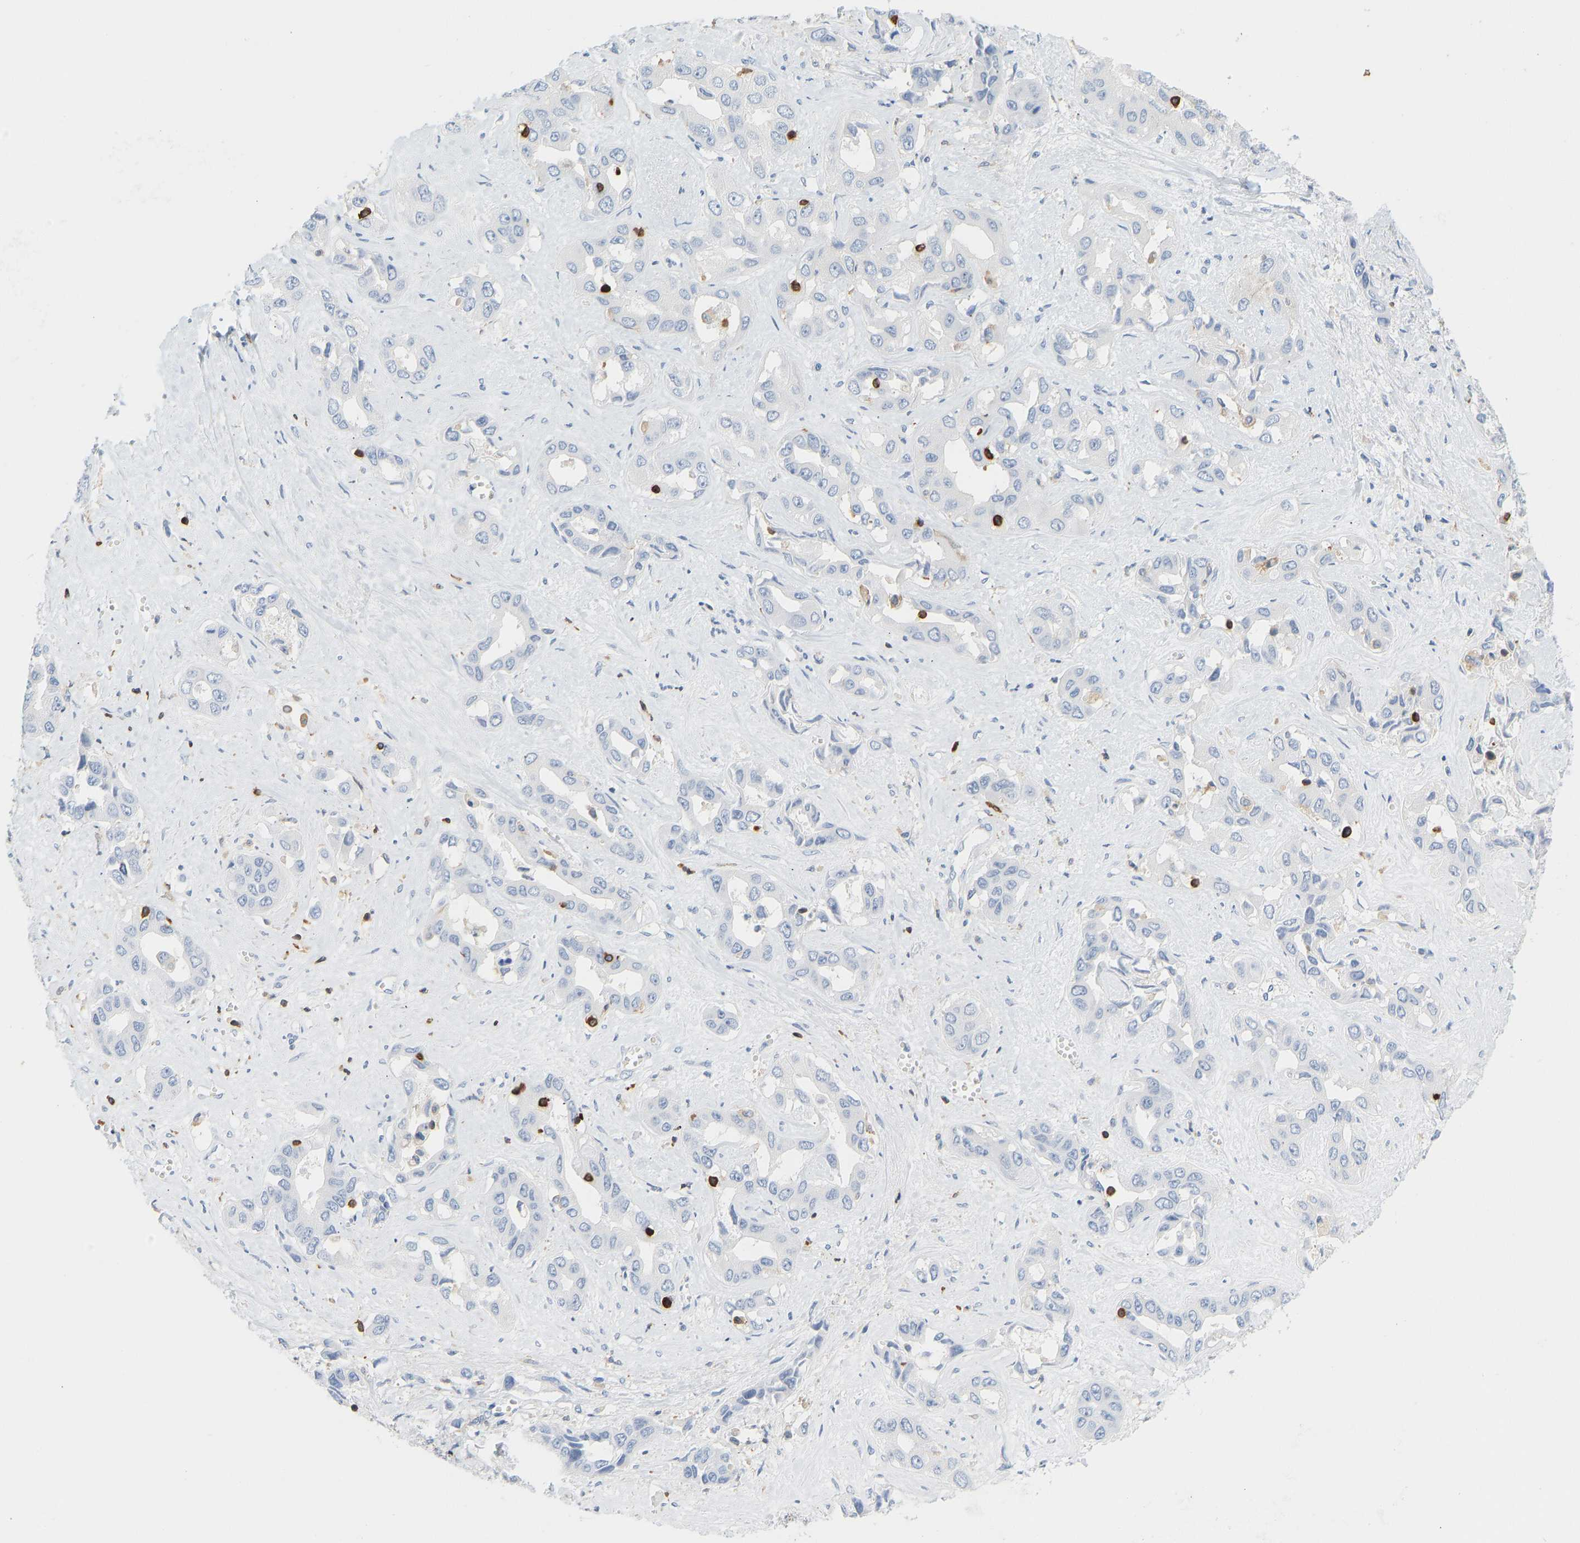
{"staining": {"intensity": "negative", "quantity": "none", "location": "none"}, "tissue": "liver cancer", "cell_type": "Tumor cells", "image_type": "cancer", "snomed": [{"axis": "morphology", "description": "Cholangiocarcinoma"}, {"axis": "topography", "description": "Liver"}], "caption": "DAB immunohistochemical staining of liver cancer demonstrates no significant expression in tumor cells.", "gene": "EVL", "patient": {"sex": "female", "age": 52}}